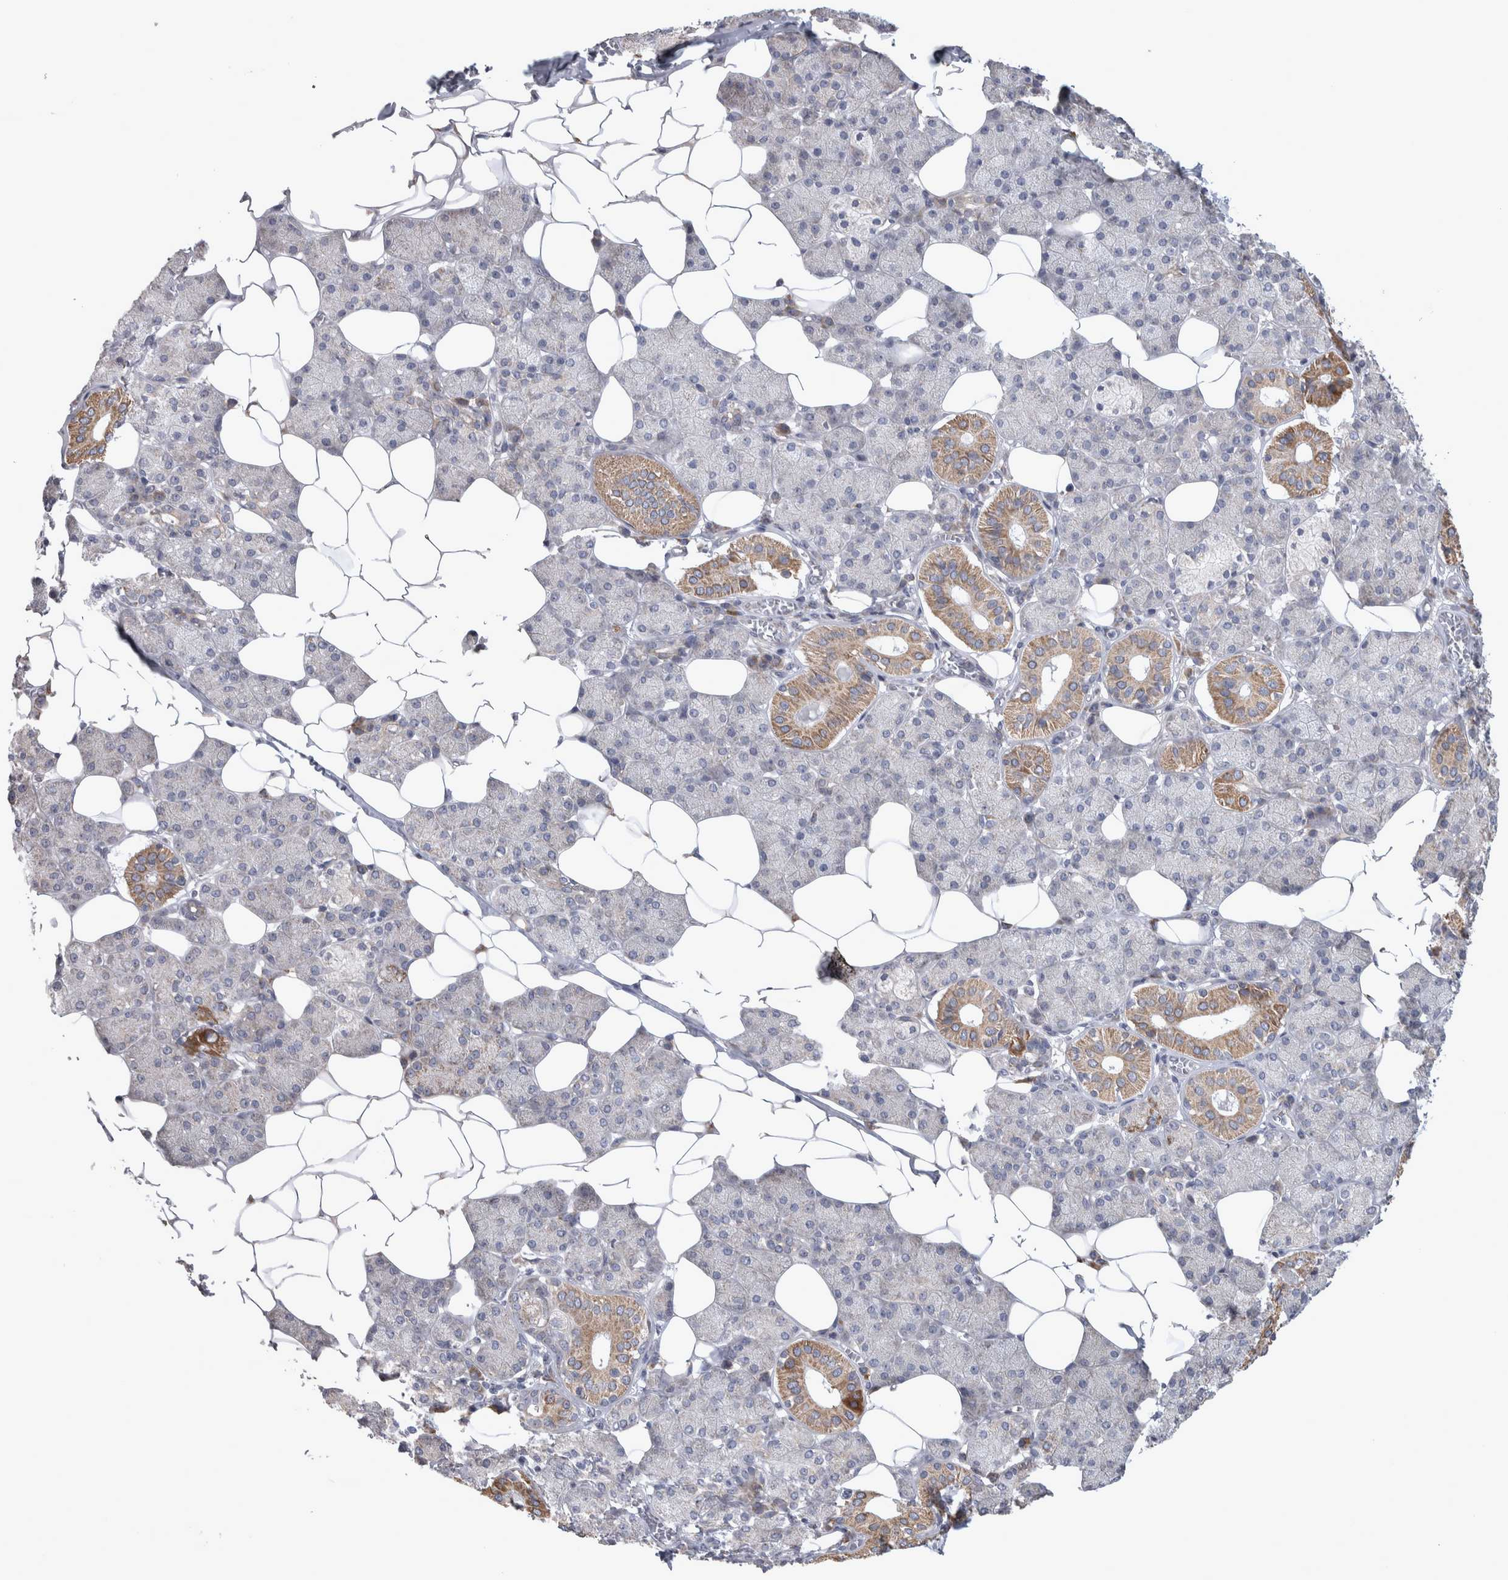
{"staining": {"intensity": "moderate", "quantity": "<25%", "location": "cytoplasmic/membranous"}, "tissue": "salivary gland", "cell_type": "Glandular cells", "image_type": "normal", "snomed": [{"axis": "morphology", "description": "Normal tissue, NOS"}, {"axis": "topography", "description": "Salivary gland"}], "caption": "Brown immunohistochemical staining in normal human salivary gland displays moderate cytoplasmic/membranous positivity in approximately <25% of glandular cells. Immunohistochemistry stains the protein of interest in brown and the nuclei are stained blue.", "gene": "SCO1", "patient": {"sex": "female", "age": 33}}